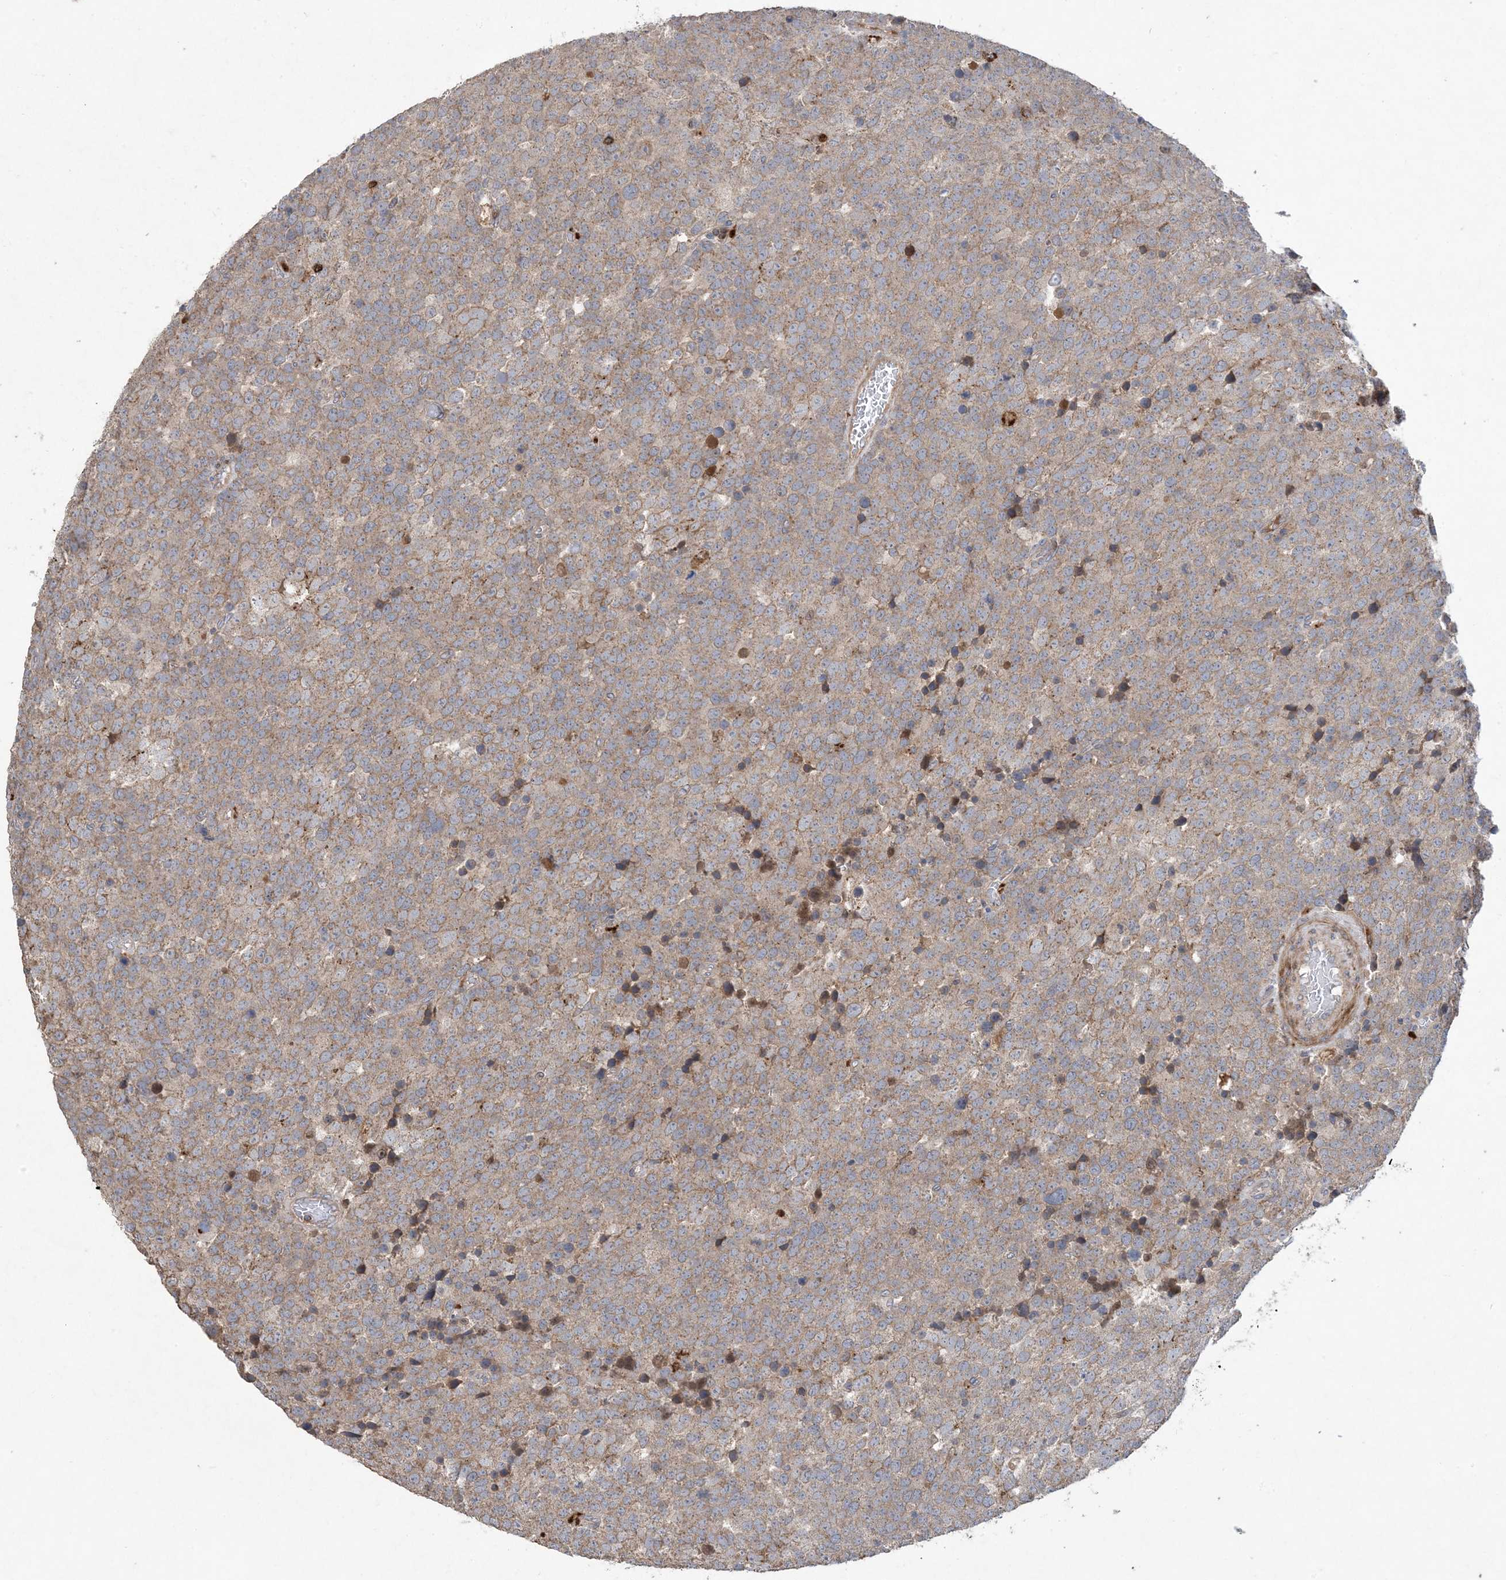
{"staining": {"intensity": "weak", "quantity": ">75%", "location": "cytoplasmic/membranous"}, "tissue": "testis cancer", "cell_type": "Tumor cells", "image_type": "cancer", "snomed": [{"axis": "morphology", "description": "Seminoma, NOS"}, {"axis": "topography", "description": "Testis"}], "caption": "Human seminoma (testis) stained for a protein (brown) exhibits weak cytoplasmic/membranous positive staining in about >75% of tumor cells.", "gene": "MASP2", "patient": {"sex": "male", "age": 71}}